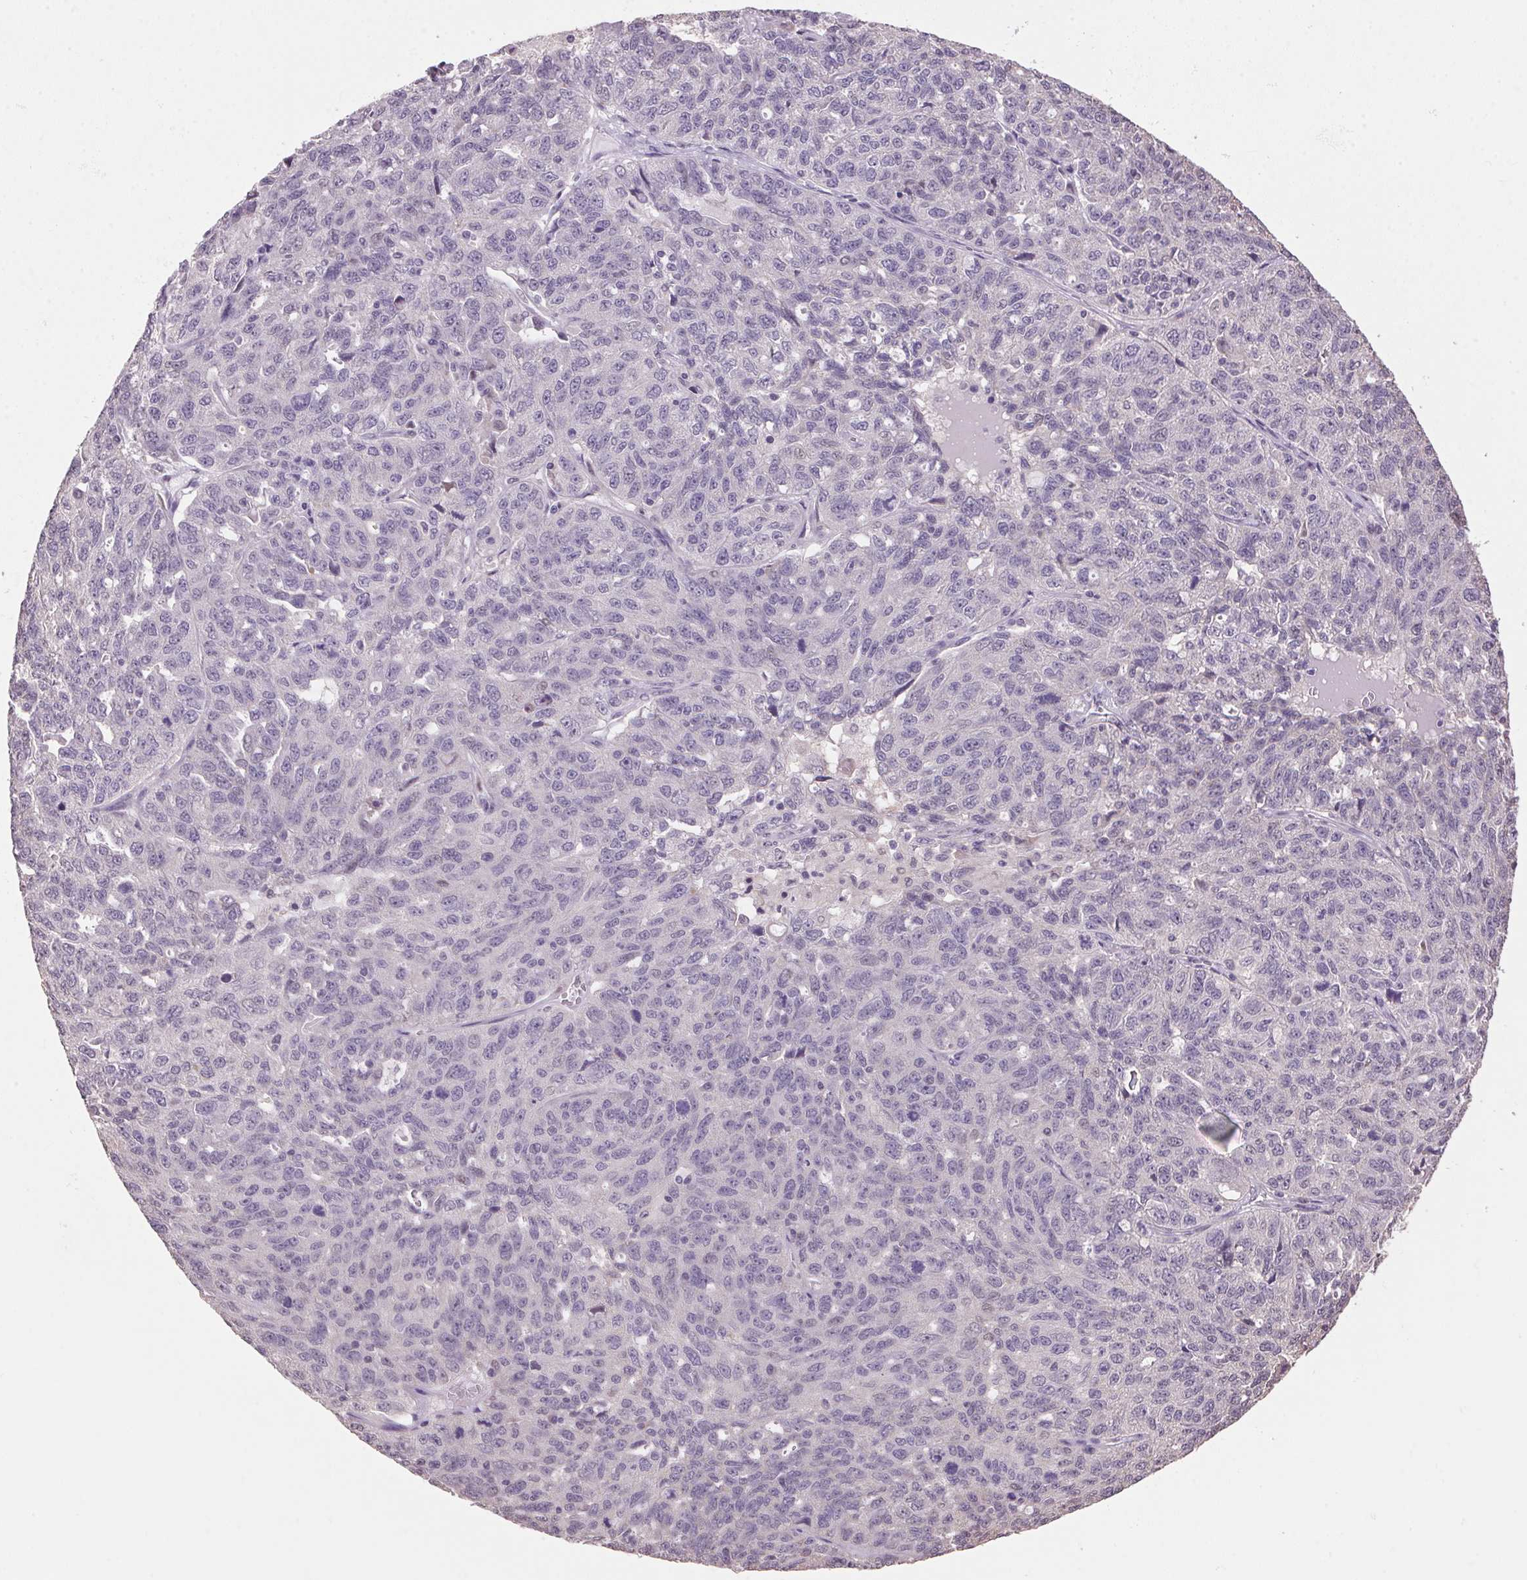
{"staining": {"intensity": "negative", "quantity": "none", "location": "none"}, "tissue": "ovarian cancer", "cell_type": "Tumor cells", "image_type": "cancer", "snomed": [{"axis": "morphology", "description": "Cystadenocarcinoma, serous, NOS"}, {"axis": "topography", "description": "Ovary"}], "caption": "Immunohistochemistry photomicrograph of neoplastic tissue: human ovarian cancer (serous cystadenocarcinoma) stained with DAB (3,3'-diaminobenzidine) reveals no significant protein positivity in tumor cells. (Stains: DAB (3,3'-diaminobenzidine) immunohistochemistry with hematoxylin counter stain, Microscopy: brightfield microscopy at high magnification).", "gene": "VWA3B", "patient": {"sex": "female", "age": 71}}